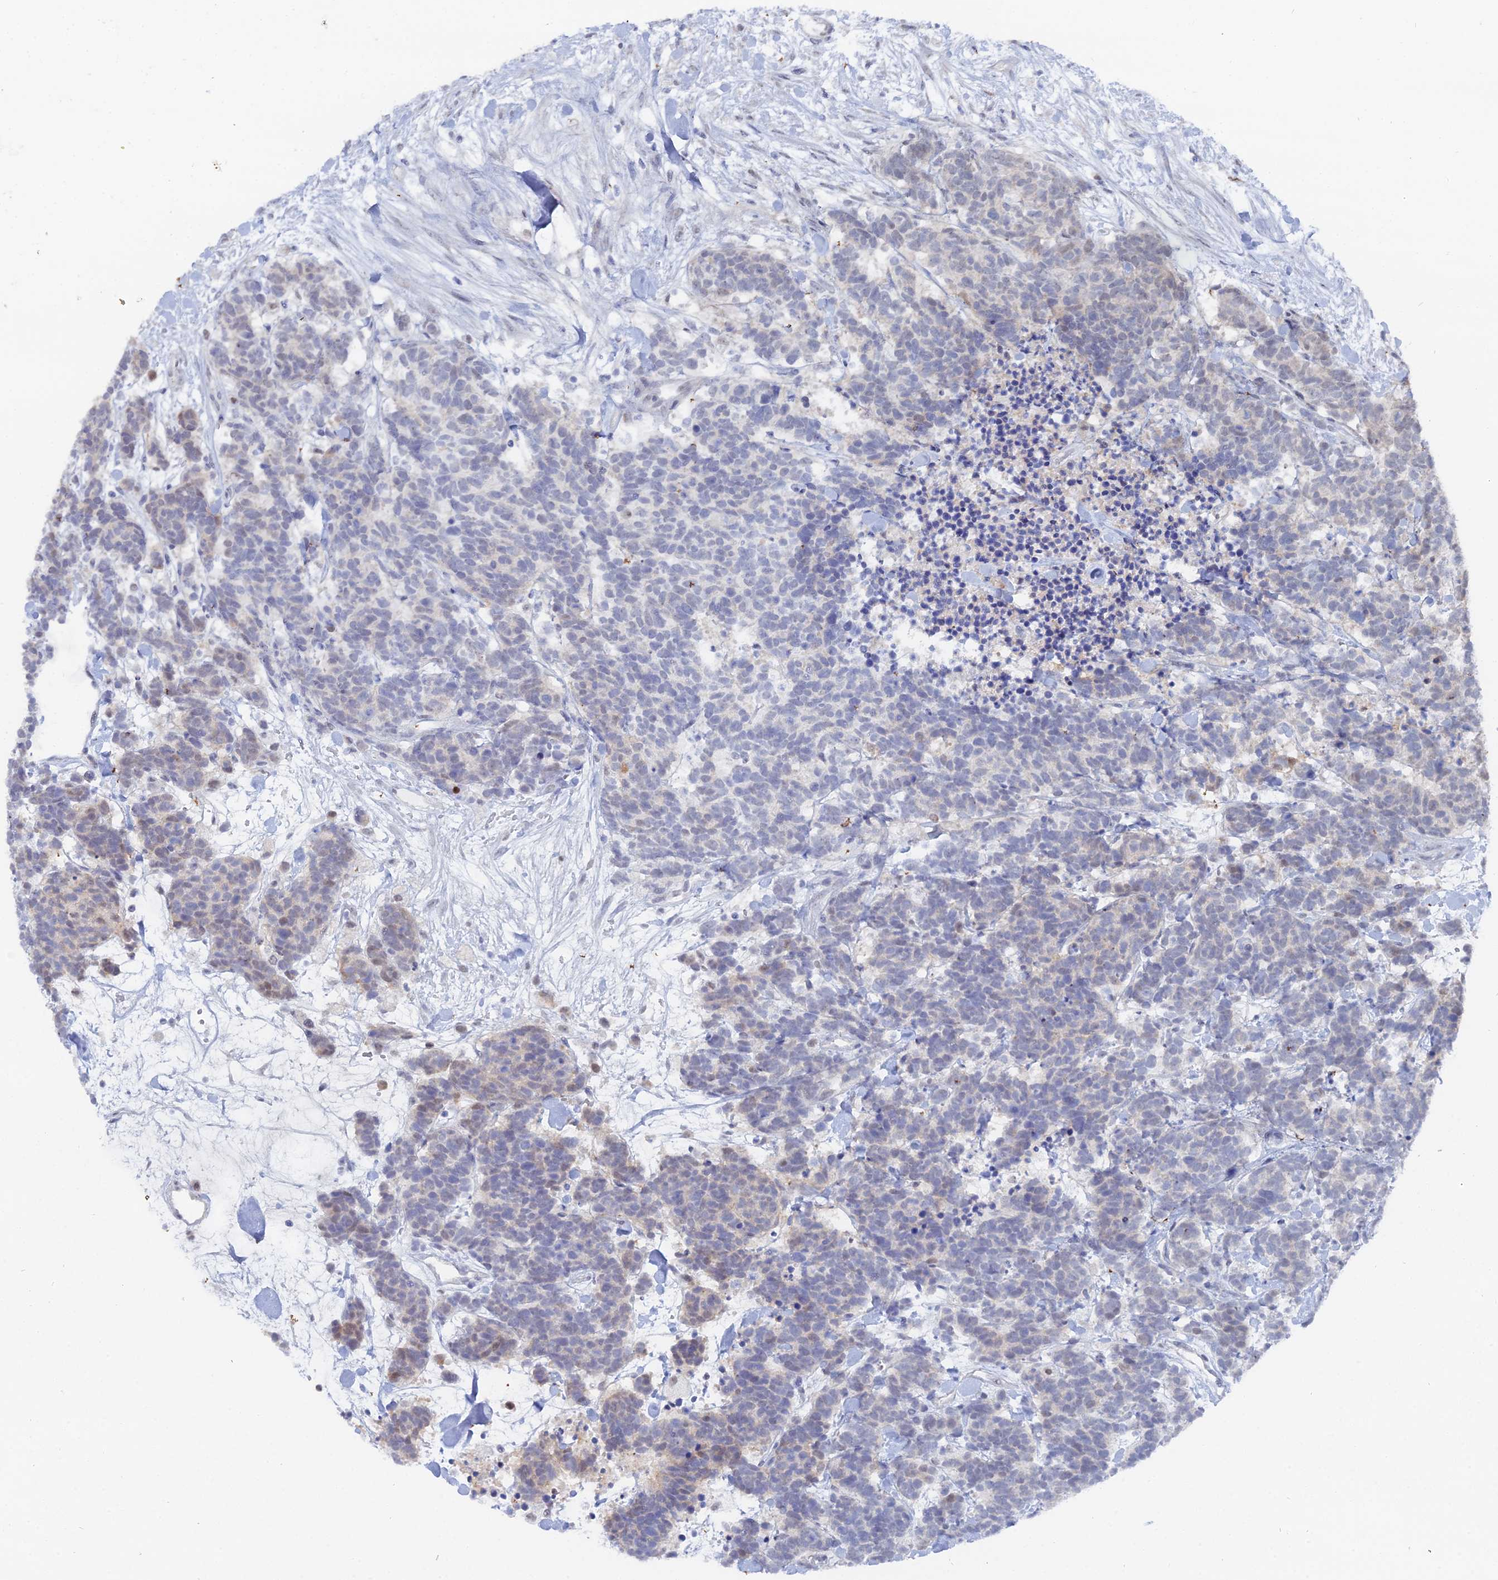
{"staining": {"intensity": "negative", "quantity": "none", "location": "none"}, "tissue": "carcinoid", "cell_type": "Tumor cells", "image_type": "cancer", "snomed": [{"axis": "morphology", "description": "Carcinoma, NOS"}, {"axis": "morphology", "description": "Carcinoid, malignant, NOS"}, {"axis": "topography", "description": "Prostate"}], "caption": "Carcinoma was stained to show a protein in brown. There is no significant staining in tumor cells.", "gene": "THAP4", "patient": {"sex": "male", "age": 57}}